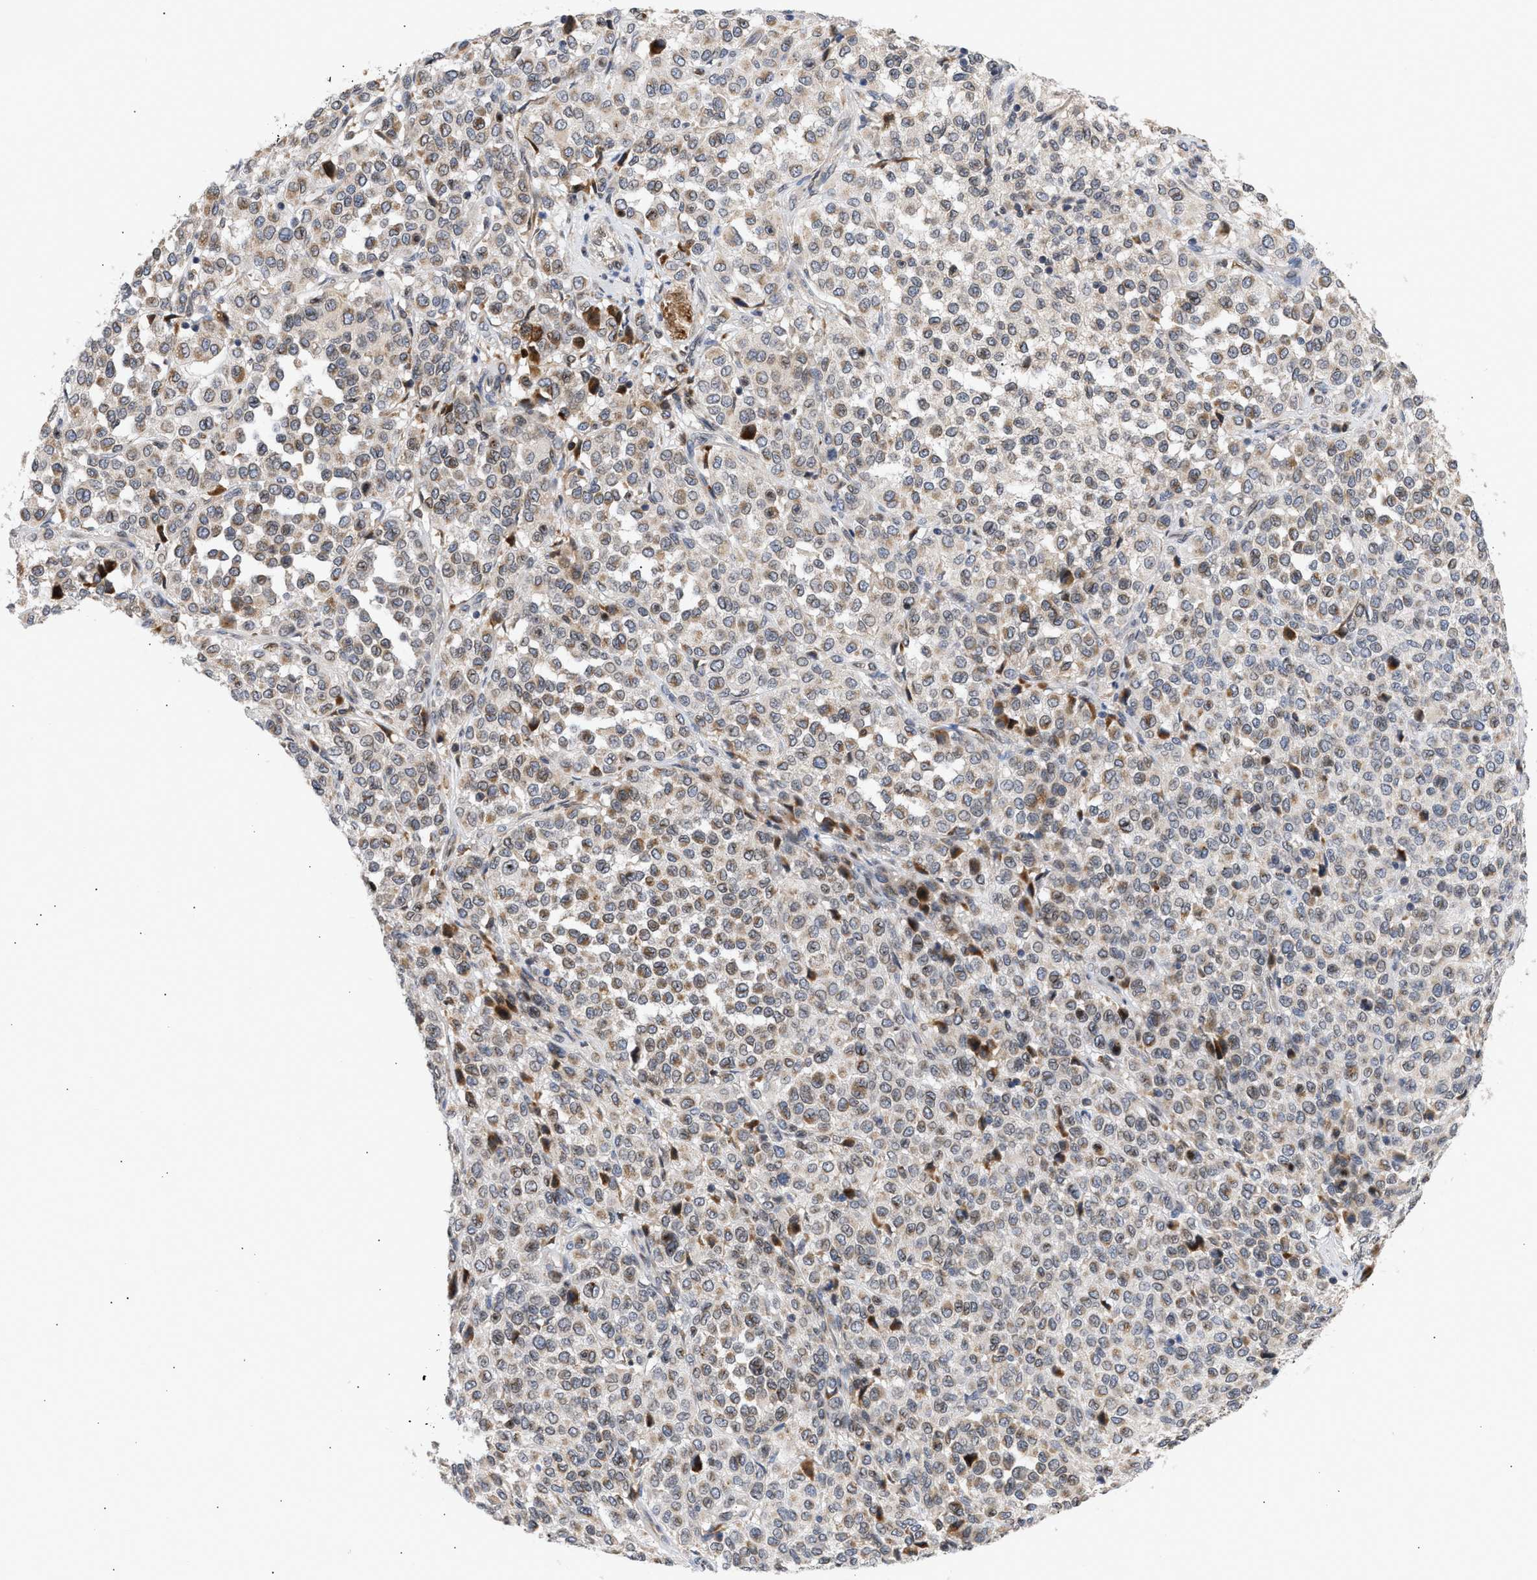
{"staining": {"intensity": "weak", "quantity": "25%-75%", "location": "cytoplasmic/membranous"}, "tissue": "melanoma", "cell_type": "Tumor cells", "image_type": "cancer", "snomed": [{"axis": "morphology", "description": "Malignant melanoma, Metastatic site"}, {"axis": "topography", "description": "Pancreas"}], "caption": "Tumor cells show low levels of weak cytoplasmic/membranous staining in about 25%-75% of cells in malignant melanoma (metastatic site). (DAB = brown stain, brightfield microscopy at high magnification).", "gene": "NUP62", "patient": {"sex": "female", "age": 30}}